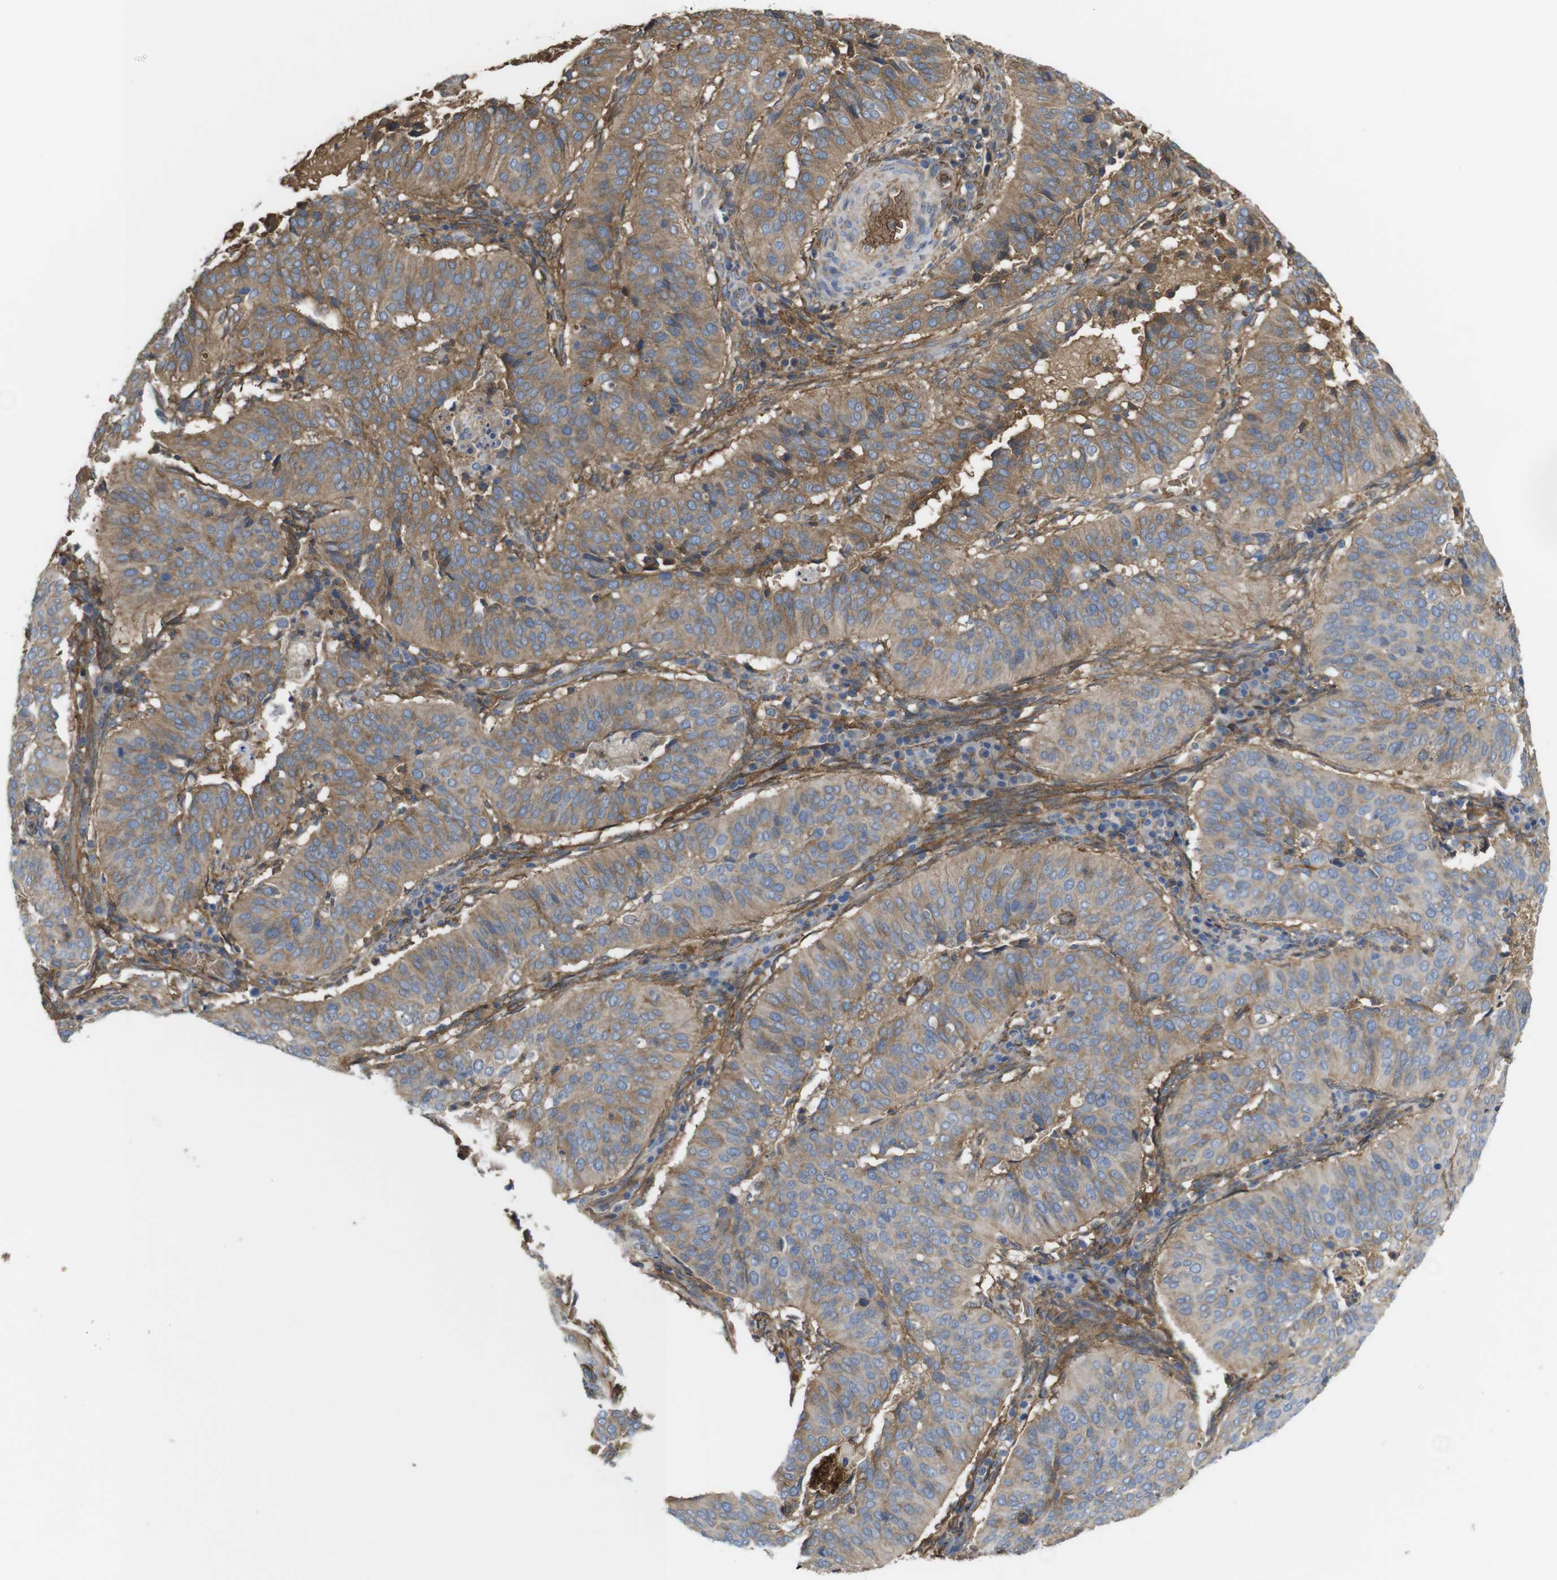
{"staining": {"intensity": "moderate", "quantity": ">75%", "location": "cytoplasmic/membranous"}, "tissue": "cervical cancer", "cell_type": "Tumor cells", "image_type": "cancer", "snomed": [{"axis": "morphology", "description": "Normal tissue, NOS"}, {"axis": "morphology", "description": "Squamous cell carcinoma, NOS"}, {"axis": "topography", "description": "Cervix"}], "caption": "Immunohistochemistry image of neoplastic tissue: human cervical cancer (squamous cell carcinoma) stained using IHC displays medium levels of moderate protein expression localized specifically in the cytoplasmic/membranous of tumor cells, appearing as a cytoplasmic/membranous brown color.", "gene": "CYBRD1", "patient": {"sex": "female", "age": 39}}